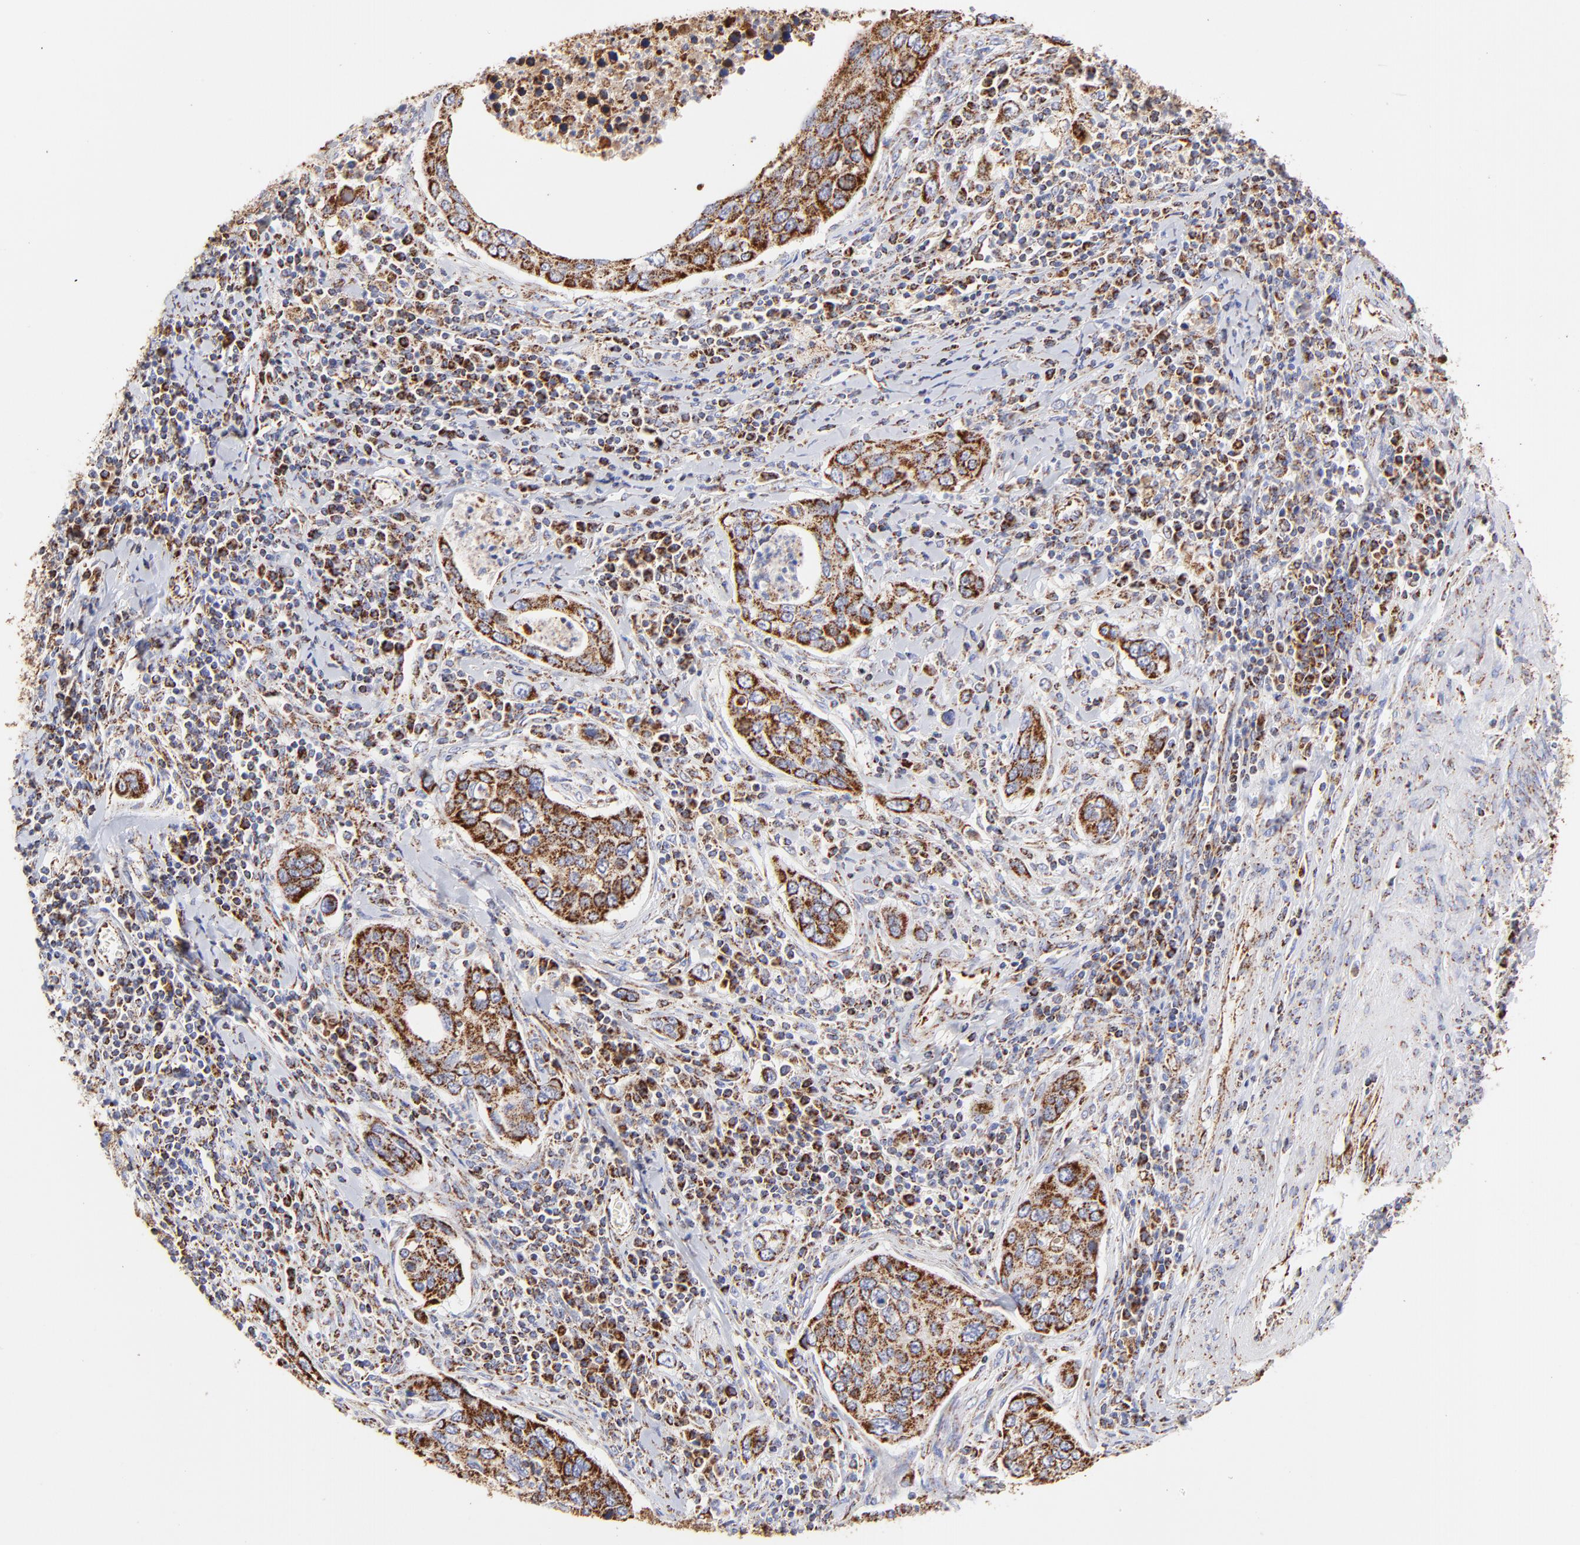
{"staining": {"intensity": "strong", "quantity": ">75%", "location": "cytoplasmic/membranous"}, "tissue": "cervical cancer", "cell_type": "Tumor cells", "image_type": "cancer", "snomed": [{"axis": "morphology", "description": "Squamous cell carcinoma, NOS"}, {"axis": "topography", "description": "Cervix"}], "caption": "Strong cytoplasmic/membranous expression is identified in approximately >75% of tumor cells in squamous cell carcinoma (cervical).", "gene": "ECH1", "patient": {"sex": "female", "age": 53}}